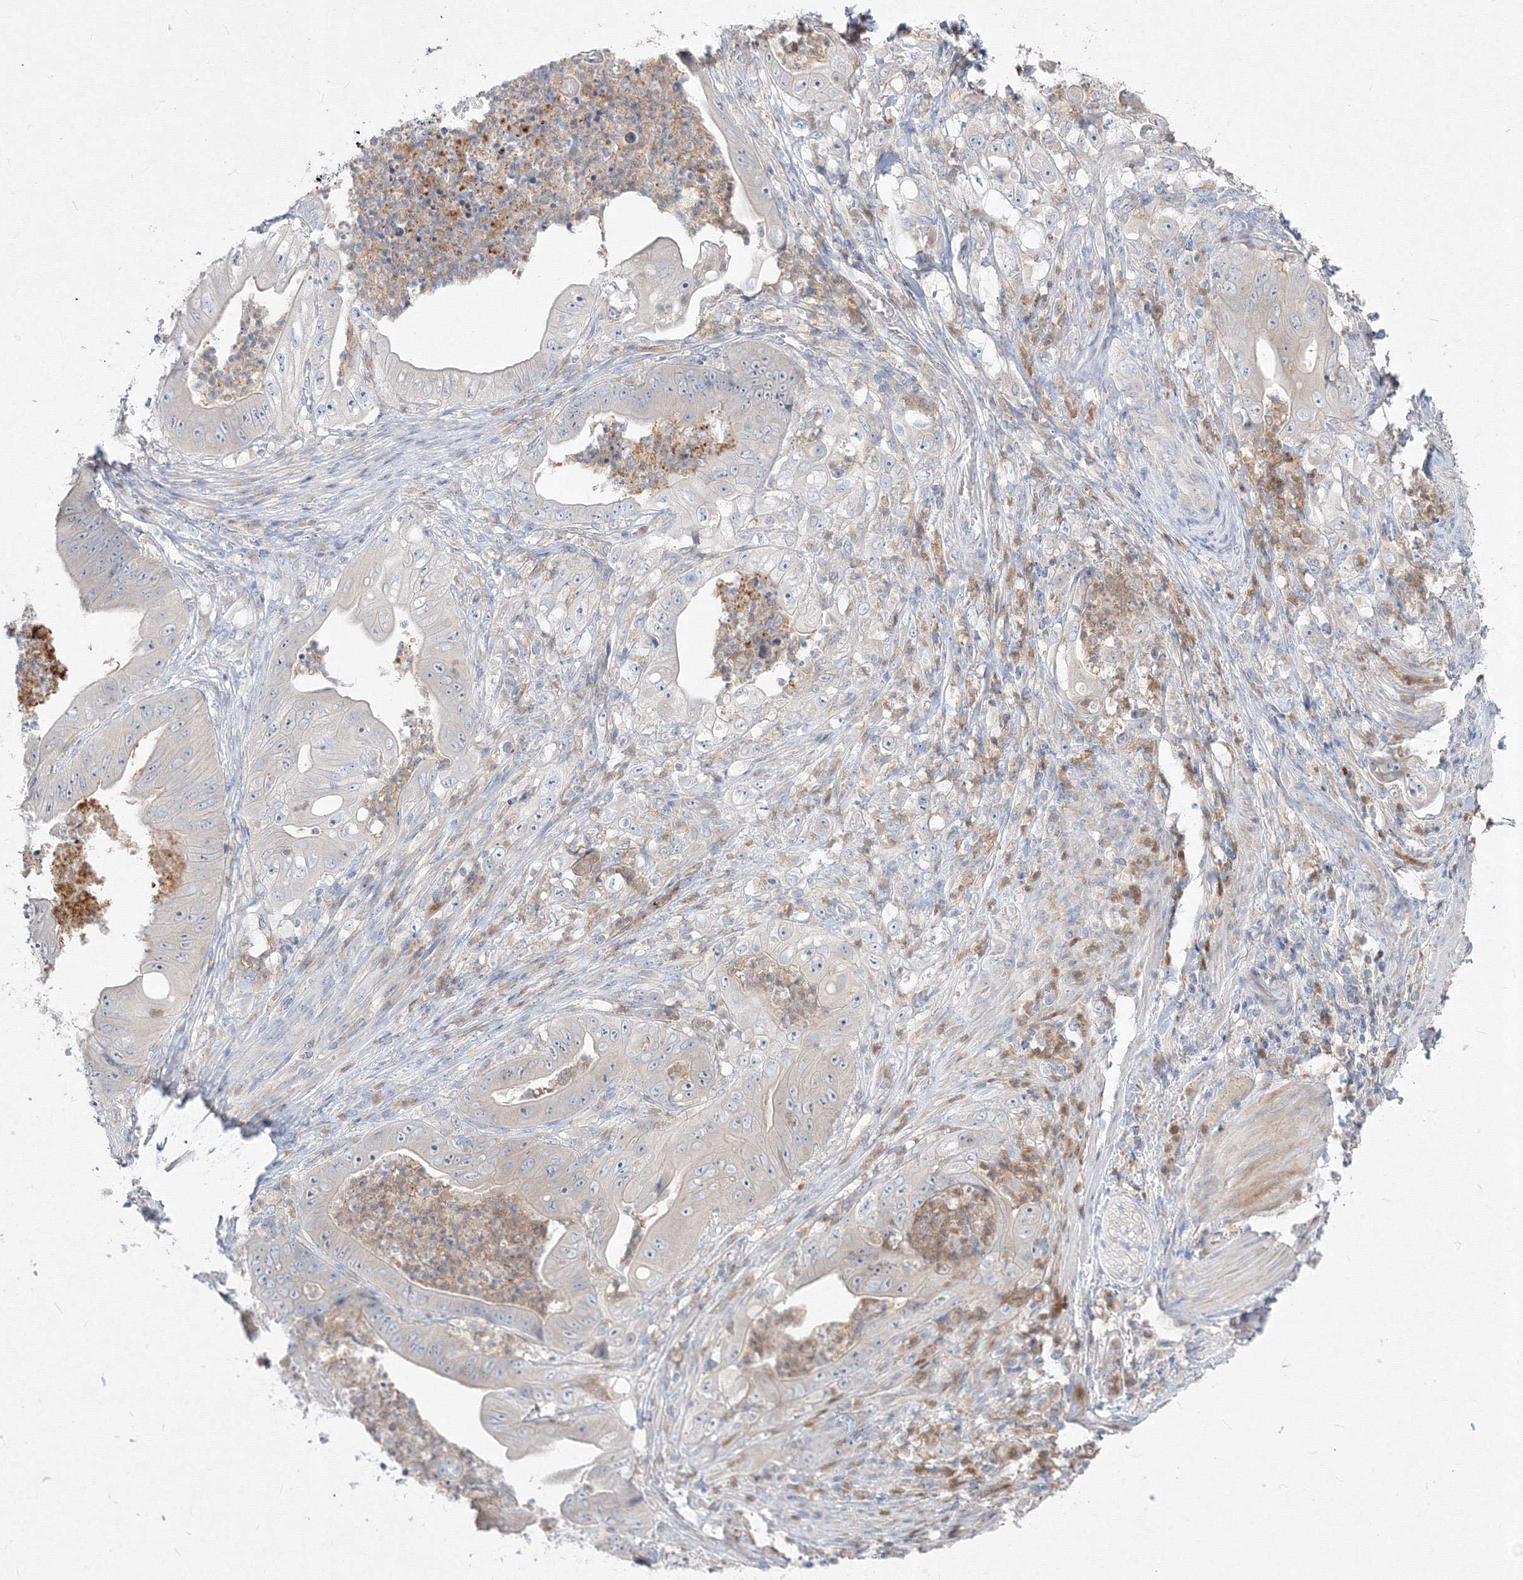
{"staining": {"intensity": "negative", "quantity": "none", "location": "none"}, "tissue": "stomach cancer", "cell_type": "Tumor cells", "image_type": "cancer", "snomed": [{"axis": "morphology", "description": "Adenocarcinoma, NOS"}, {"axis": "topography", "description": "Stomach"}], "caption": "IHC histopathology image of neoplastic tissue: human stomach cancer stained with DAB (3,3'-diaminobenzidine) reveals no significant protein expression in tumor cells. (Stains: DAB immunohistochemistry with hematoxylin counter stain, Microscopy: brightfield microscopy at high magnification).", "gene": "FBXL8", "patient": {"sex": "female", "age": 73}}